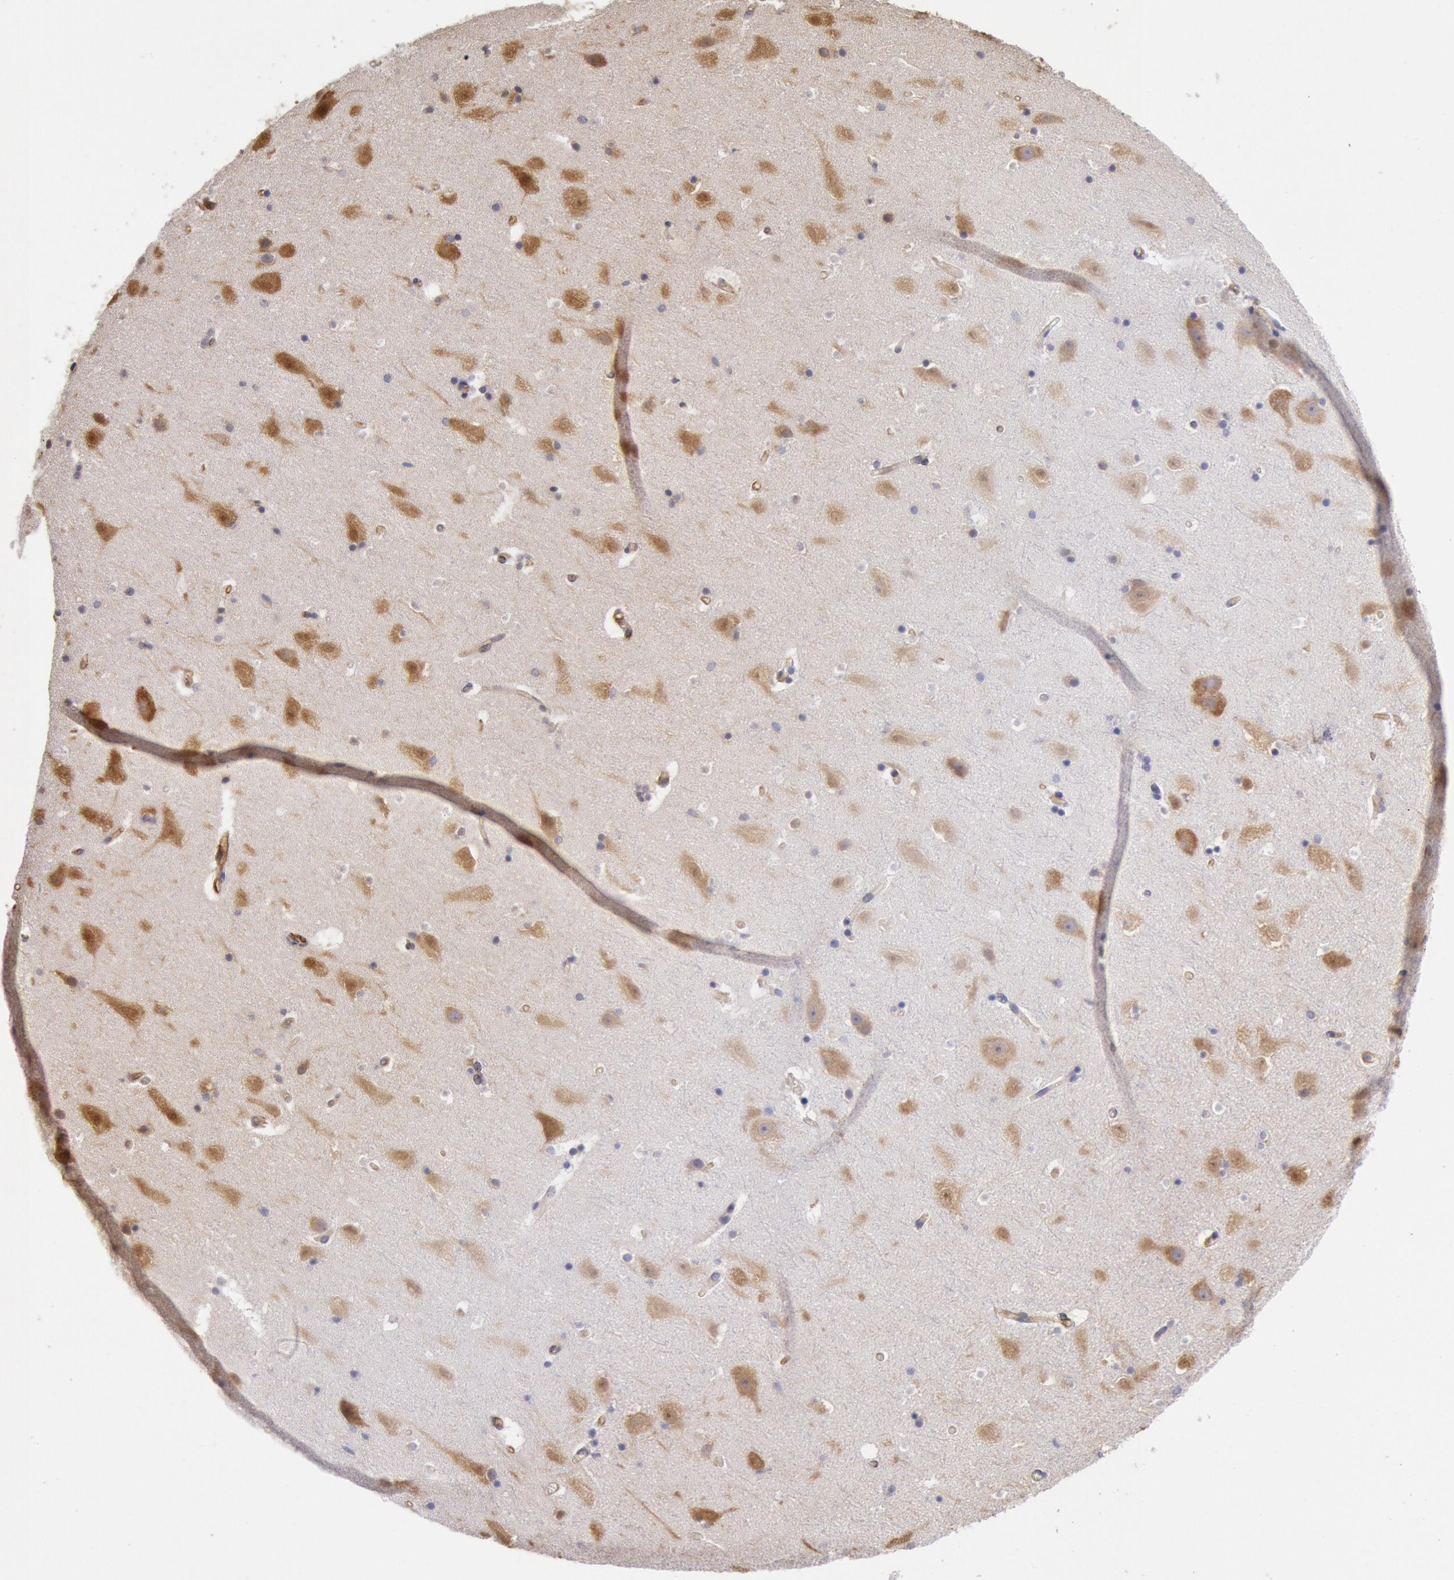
{"staining": {"intensity": "moderate", "quantity": "<25%", "location": "cytoplasmic/membranous"}, "tissue": "hippocampus", "cell_type": "Glial cells", "image_type": "normal", "snomed": [{"axis": "morphology", "description": "Normal tissue, NOS"}, {"axis": "topography", "description": "Hippocampus"}], "caption": "Glial cells display moderate cytoplasmic/membranous positivity in approximately <25% of cells in normal hippocampus.", "gene": "DRG1", "patient": {"sex": "male", "age": 45}}